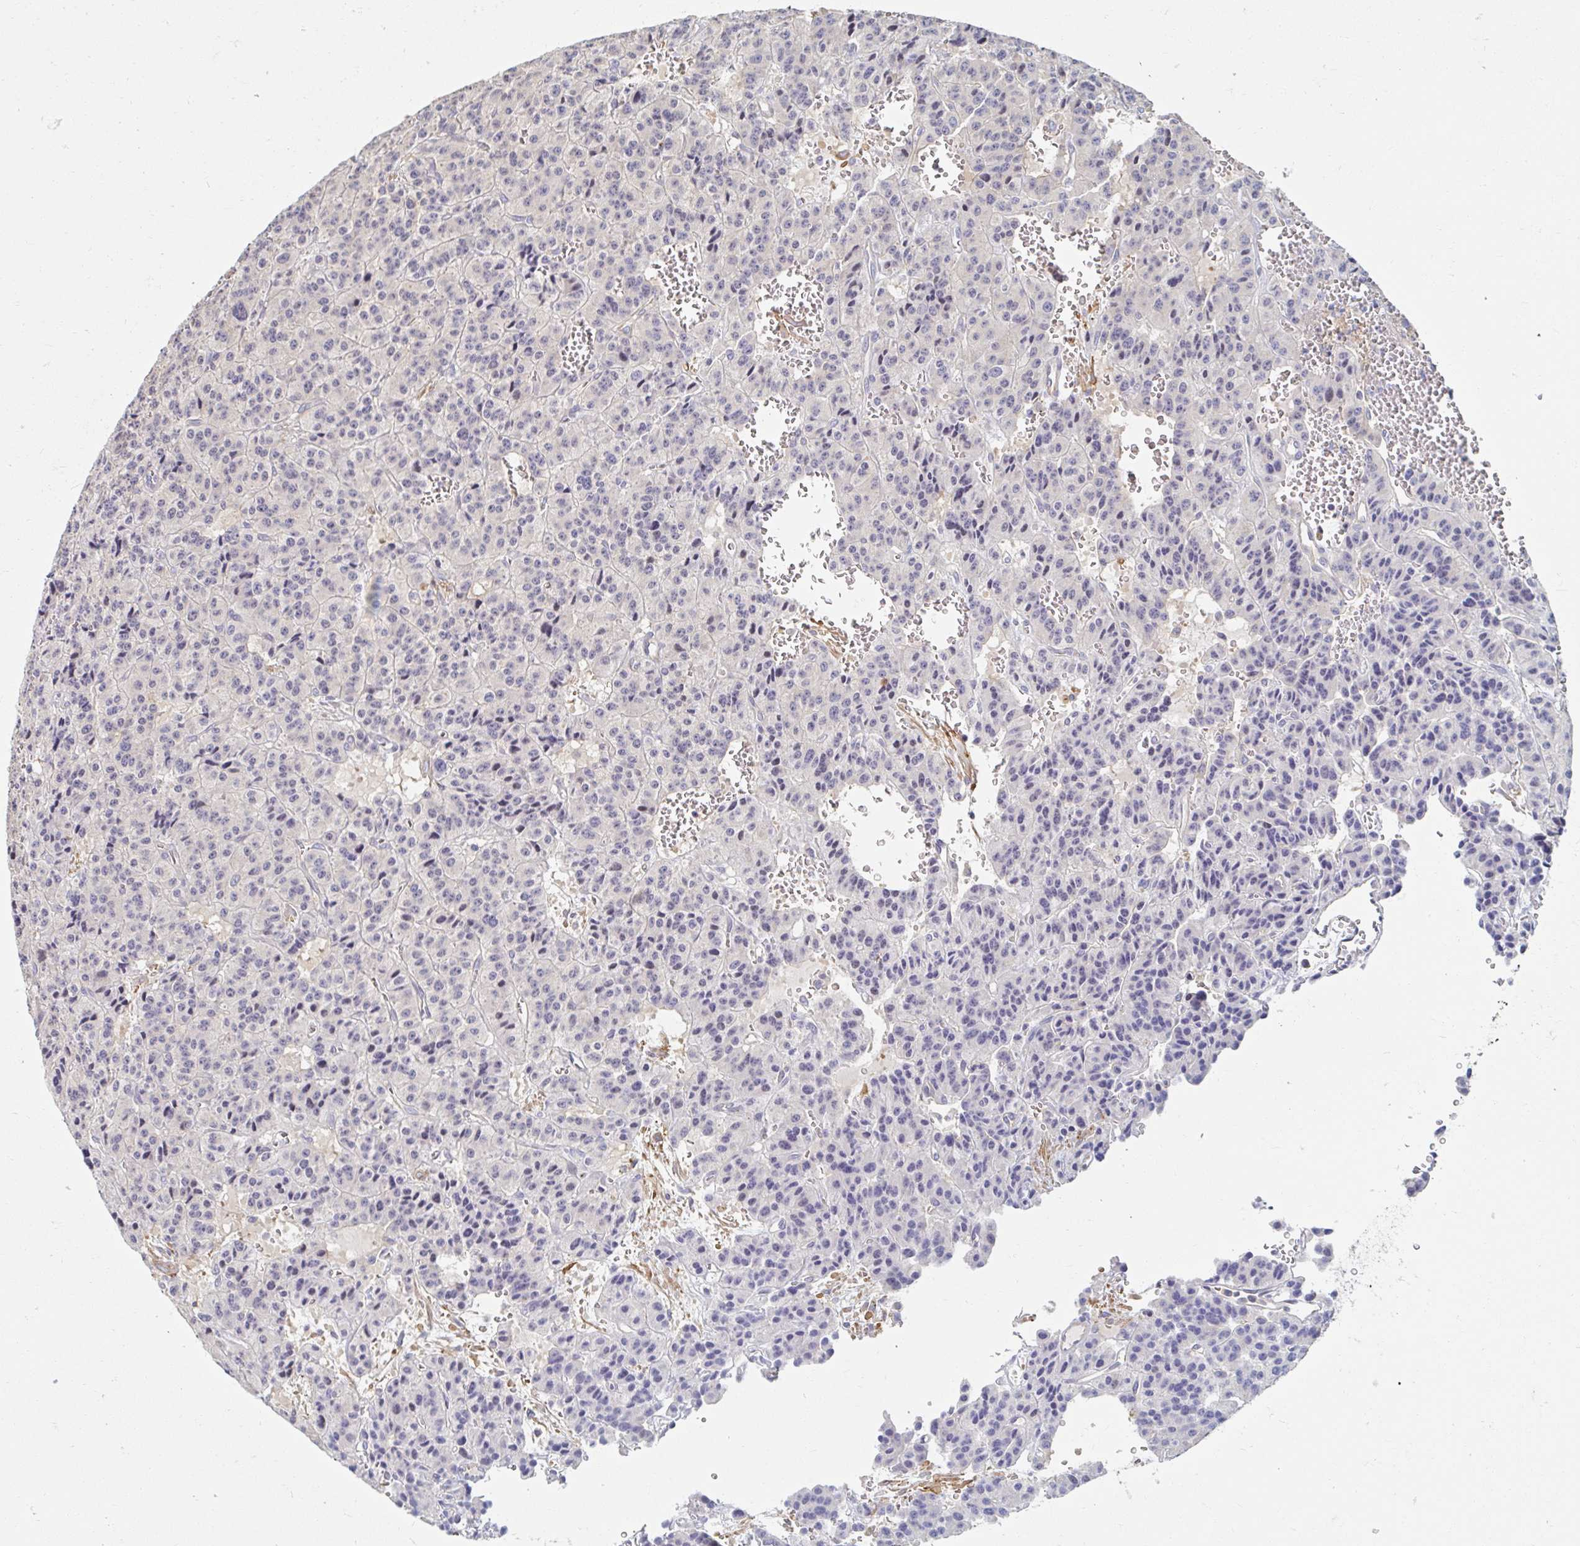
{"staining": {"intensity": "negative", "quantity": "none", "location": "none"}, "tissue": "carcinoid", "cell_type": "Tumor cells", "image_type": "cancer", "snomed": [{"axis": "morphology", "description": "Carcinoid, malignant, NOS"}, {"axis": "topography", "description": "Lung"}], "caption": "Carcinoid stained for a protein using IHC displays no staining tumor cells.", "gene": "MYLK2", "patient": {"sex": "female", "age": 71}}